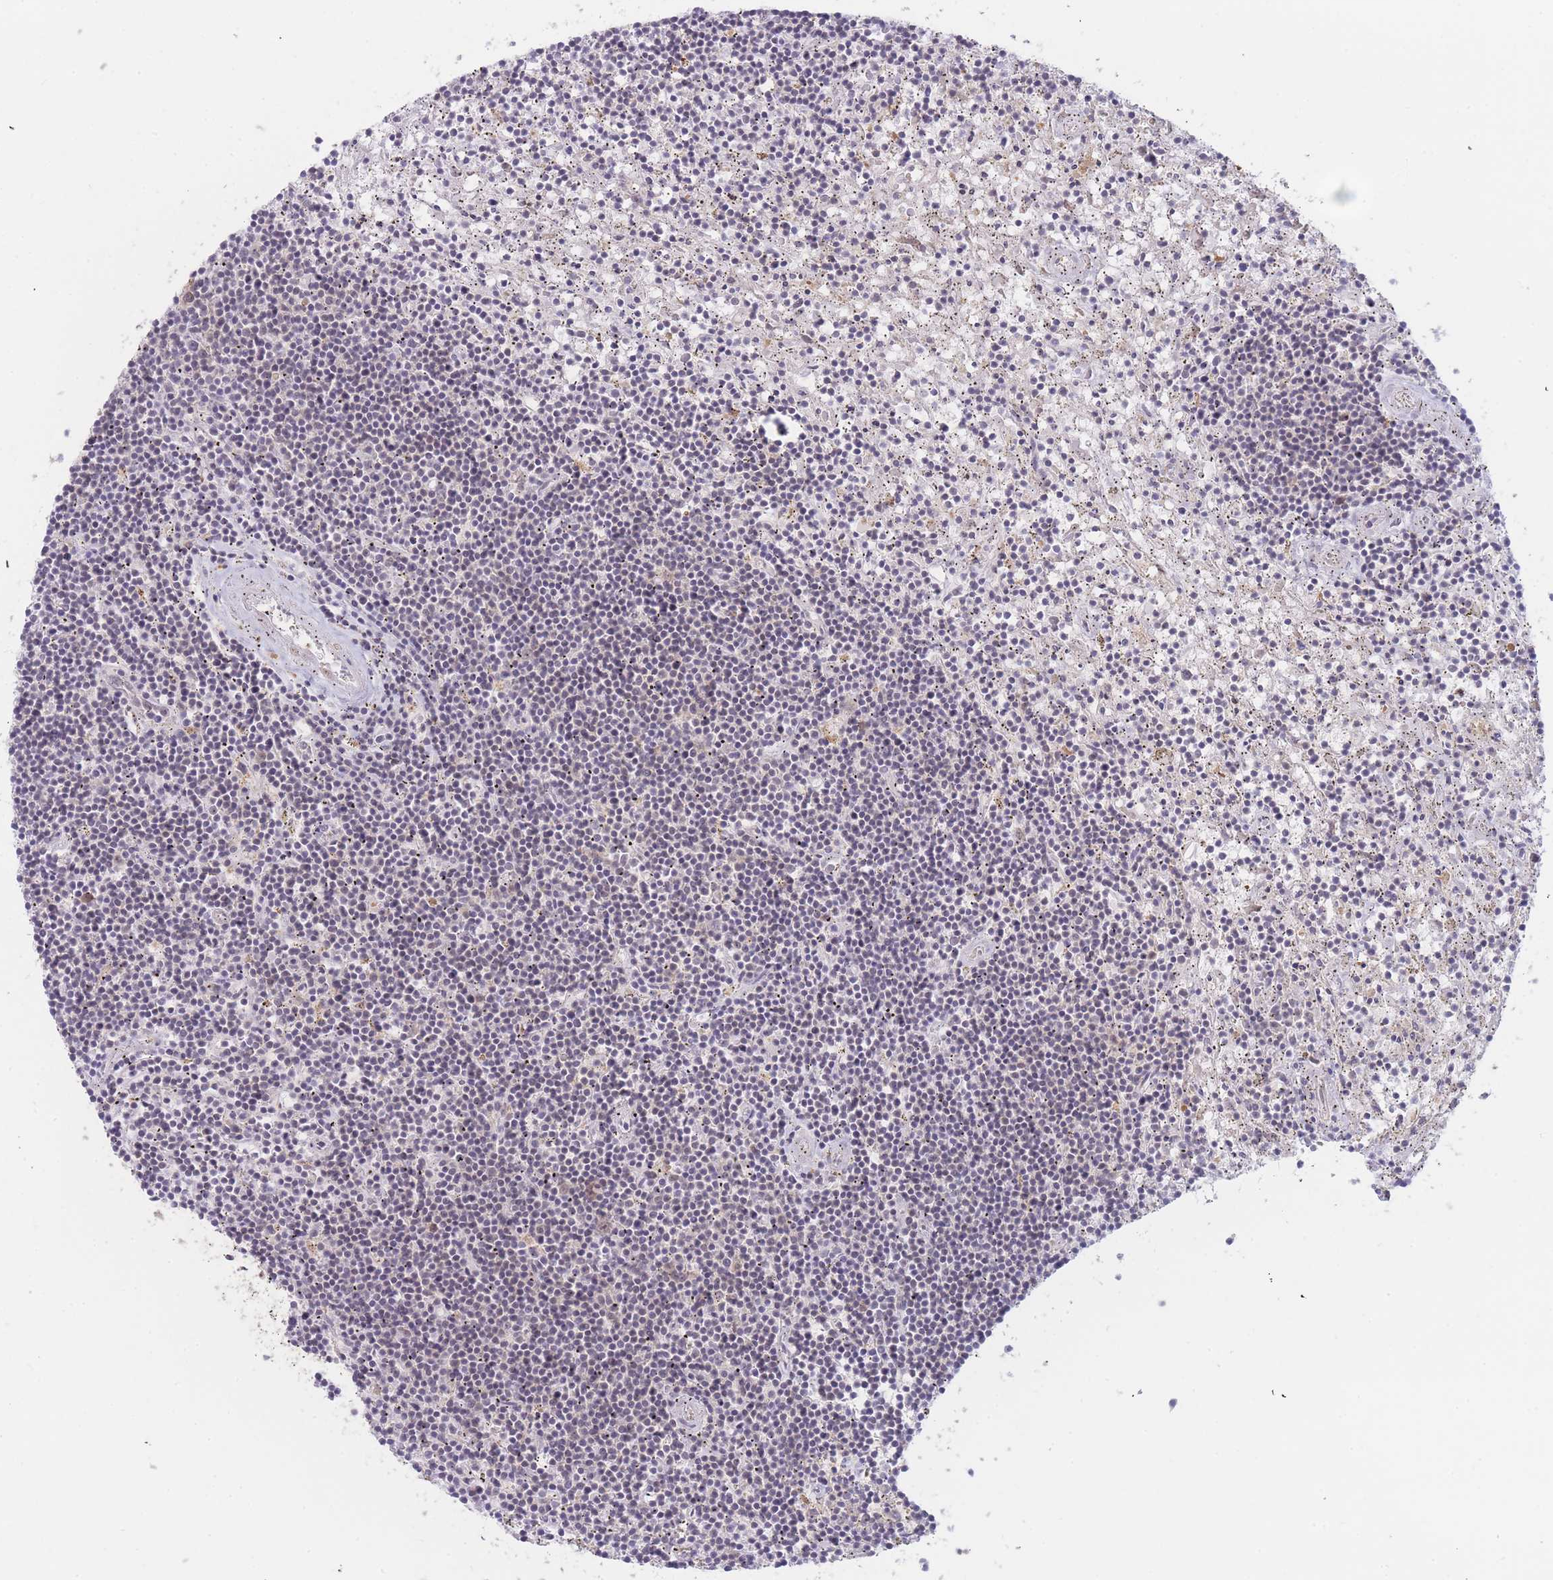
{"staining": {"intensity": "negative", "quantity": "none", "location": "none"}, "tissue": "lymphoma", "cell_type": "Tumor cells", "image_type": "cancer", "snomed": [{"axis": "morphology", "description": "Malignant lymphoma, non-Hodgkin's type, Low grade"}, {"axis": "topography", "description": "Spleen"}], "caption": "The histopathology image exhibits no staining of tumor cells in low-grade malignant lymphoma, non-Hodgkin's type.", "gene": "DEAF1", "patient": {"sex": "male", "age": 76}}